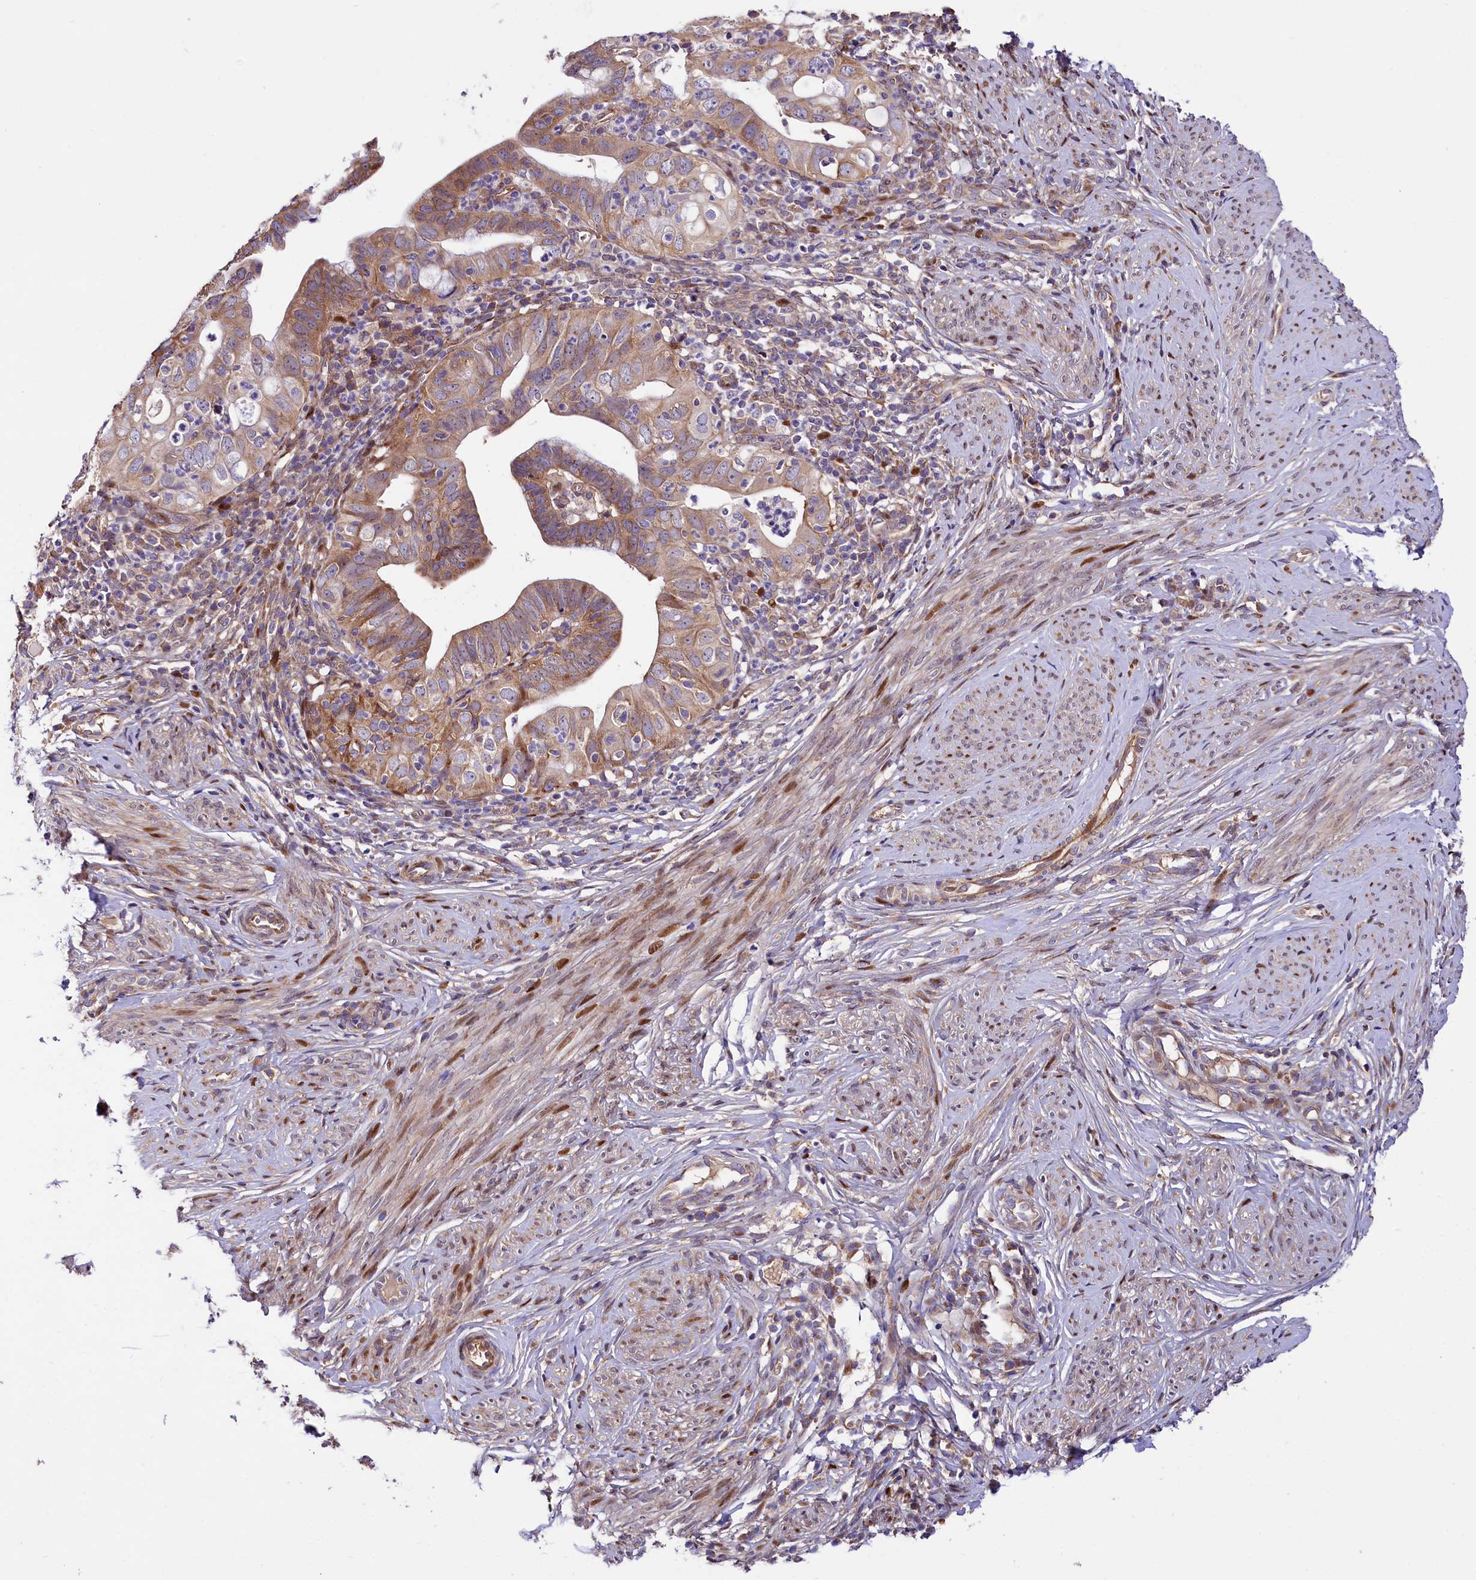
{"staining": {"intensity": "moderate", "quantity": ">75%", "location": "cytoplasmic/membranous"}, "tissue": "cervical cancer", "cell_type": "Tumor cells", "image_type": "cancer", "snomed": [{"axis": "morphology", "description": "Adenocarcinoma, NOS"}, {"axis": "topography", "description": "Cervix"}], "caption": "An IHC histopathology image of neoplastic tissue is shown. Protein staining in brown shows moderate cytoplasmic/membranous positivity in adenocarcinoma (cervical) within tumor cells. (DAB (3,3'-diaminobenzidine) = brown stain, brightfield microscopy at high magnification).", "gene": "PDZRN3", "patient": {"sex": "female", "age": 36}}